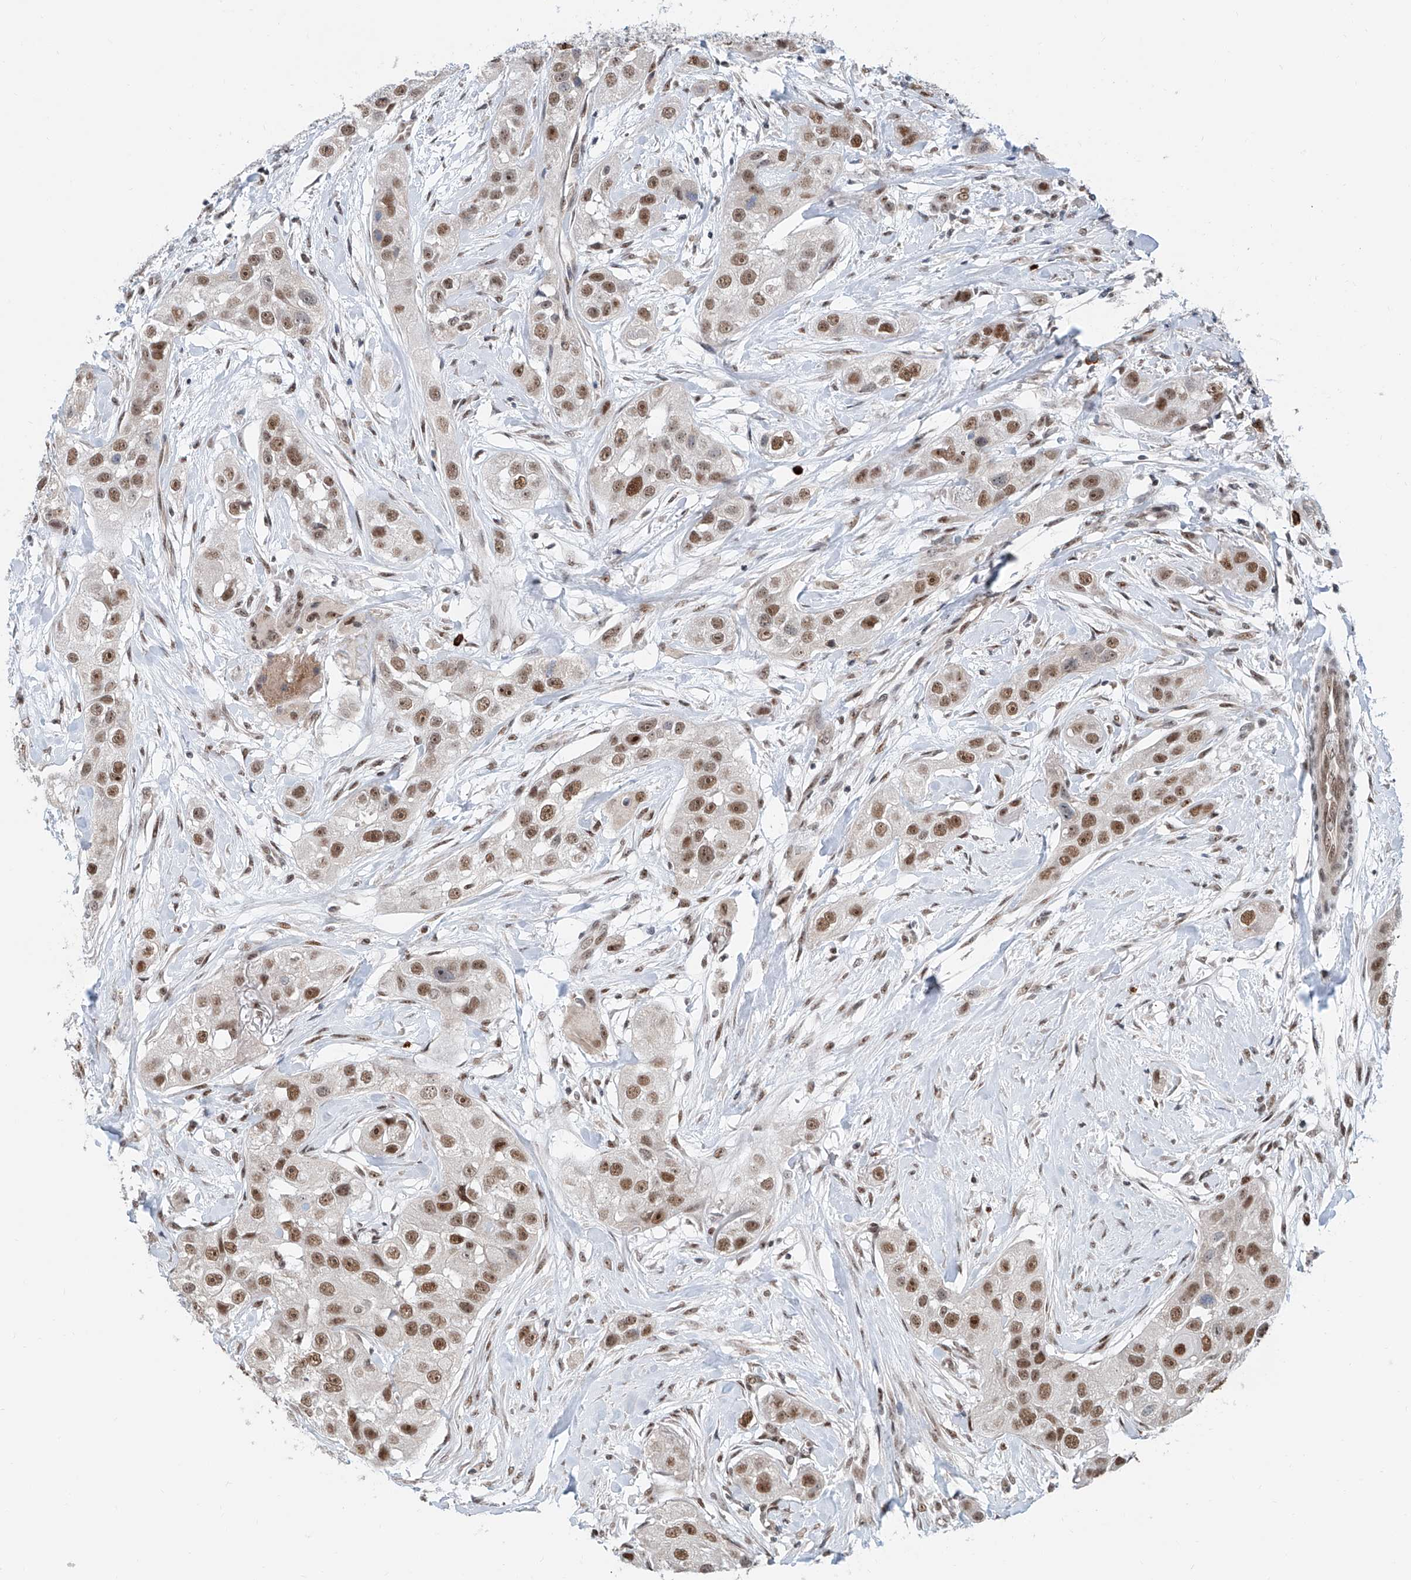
{"staining": {"intensity": "moderate", "quantity": ">75%", "location": "nuclear"}, "tissue": "head and neck cancer", "cell_type": "Tumor cells", "image_type": "cancer", "snomed": [{"axis": "morphology", "description": "Normal tissue, NOS"}, {"axis": "morphology", "description": "Squamous cell carcinoma, NOS"}, {"axis": "topography", "description": "Skeletal muscle"}, {"axis": "topography", "description": "Head-Neck"}], "caption": "Tumor cells show moderate nuclear staining in about >75% of cells in squamous cell carcinoma (head and neck). The staining was performed using DAB, with brown indicating positive protein expression. Nuclei are stained blue with hematoxylin.", "gene": "SDE2", "patient": {"sex": "male", "age": 51}}